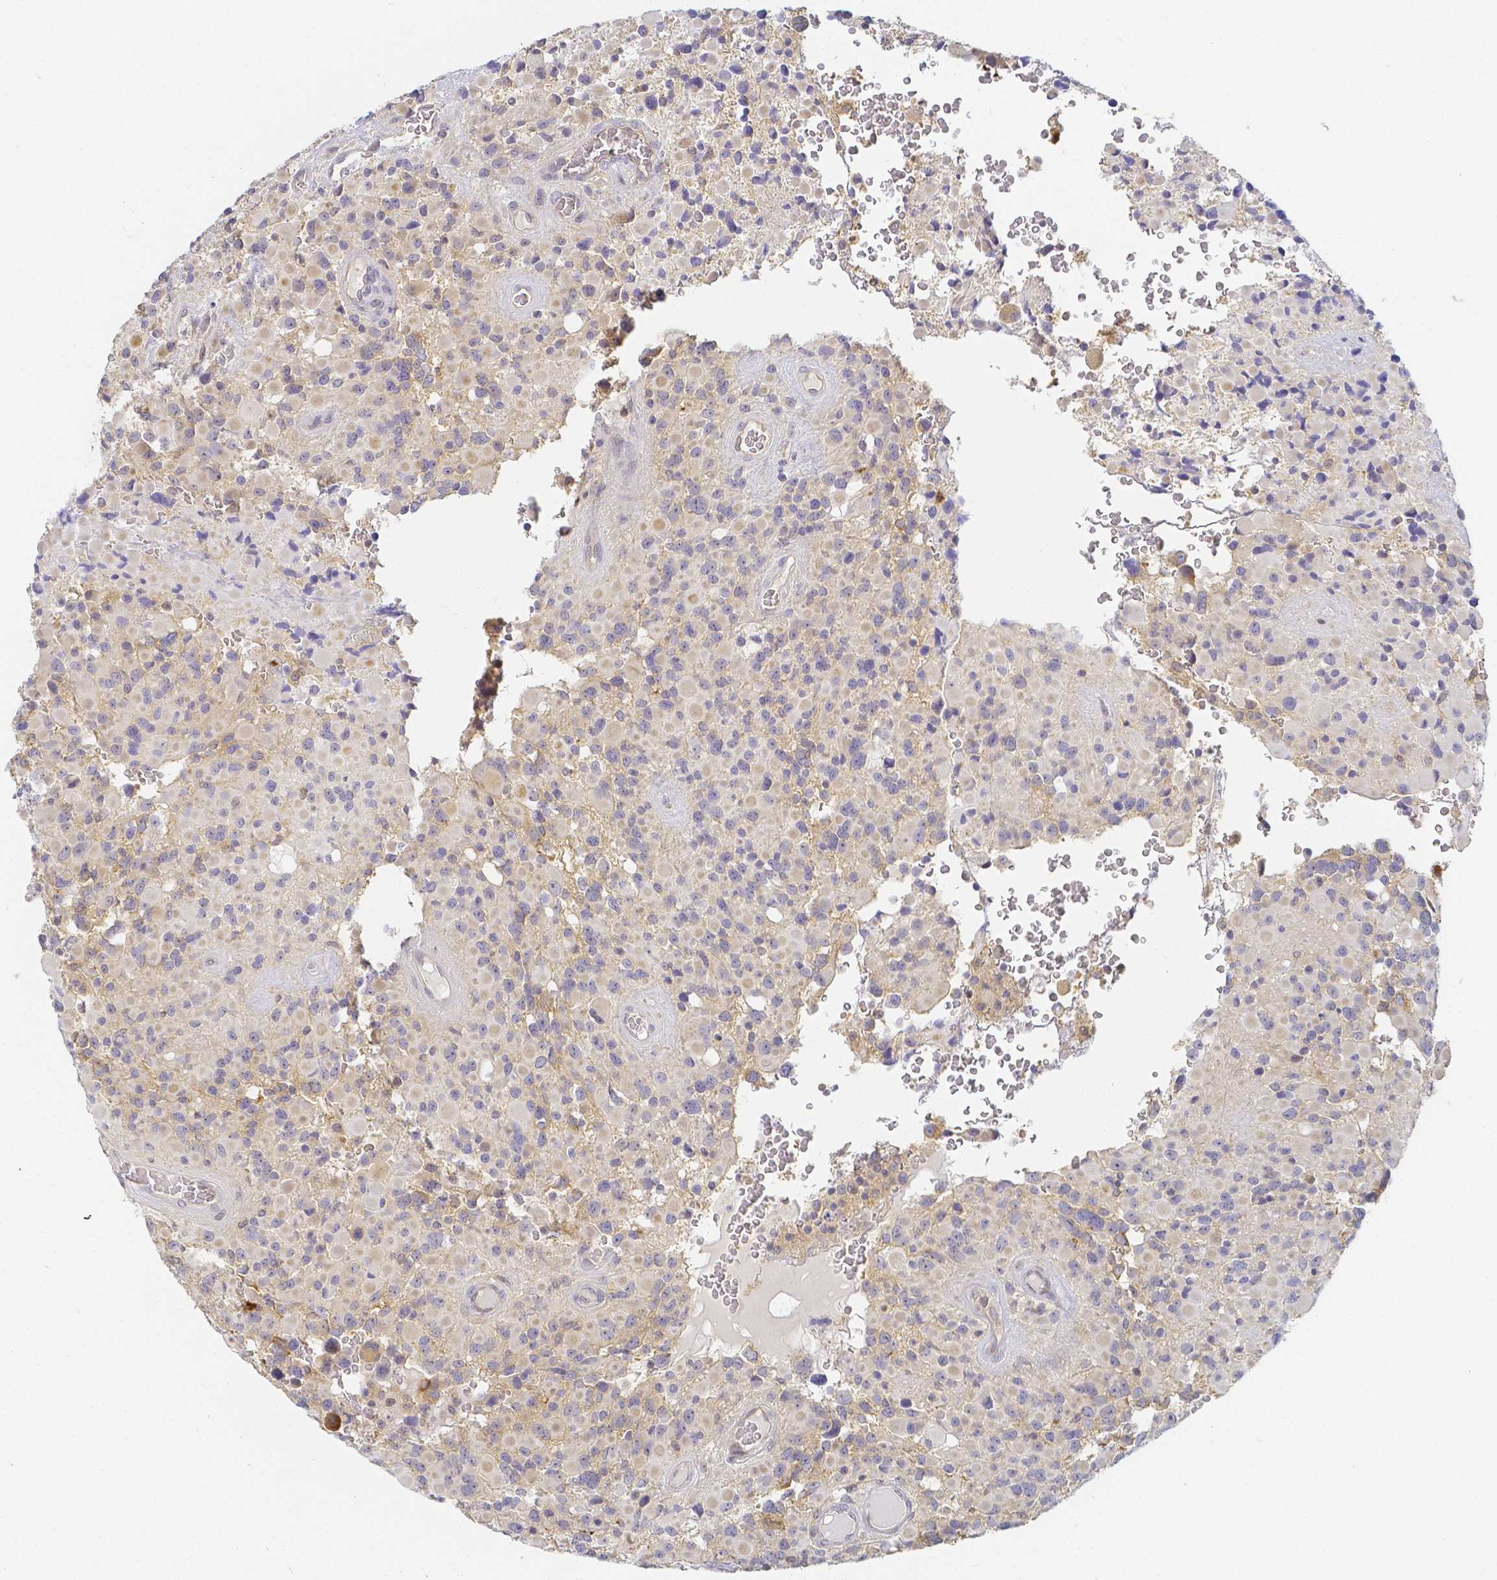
{"staining": {"intensity": "negative", "quantity": "none", "location": "none"}, "tissue": "glioma", "cell_type": "Tumor cells", "image_type": "cancer", "snomed": [{"axis": "morphology", "description": "Glioma, malignant, High grade"}, {"axis": "topography", "description": "Brain"}], "caption": "IHC photomicrograph of neoplastic tissue: glioma stained with DAB displays no significant protein positivity in tumor cells. (DAB (3,3'-diaminobenzidine) IHC visualized using brightfield microscopy, high magnification).", "gene": "KCNH1", "patient": {"sex": "female", "age": 40}}